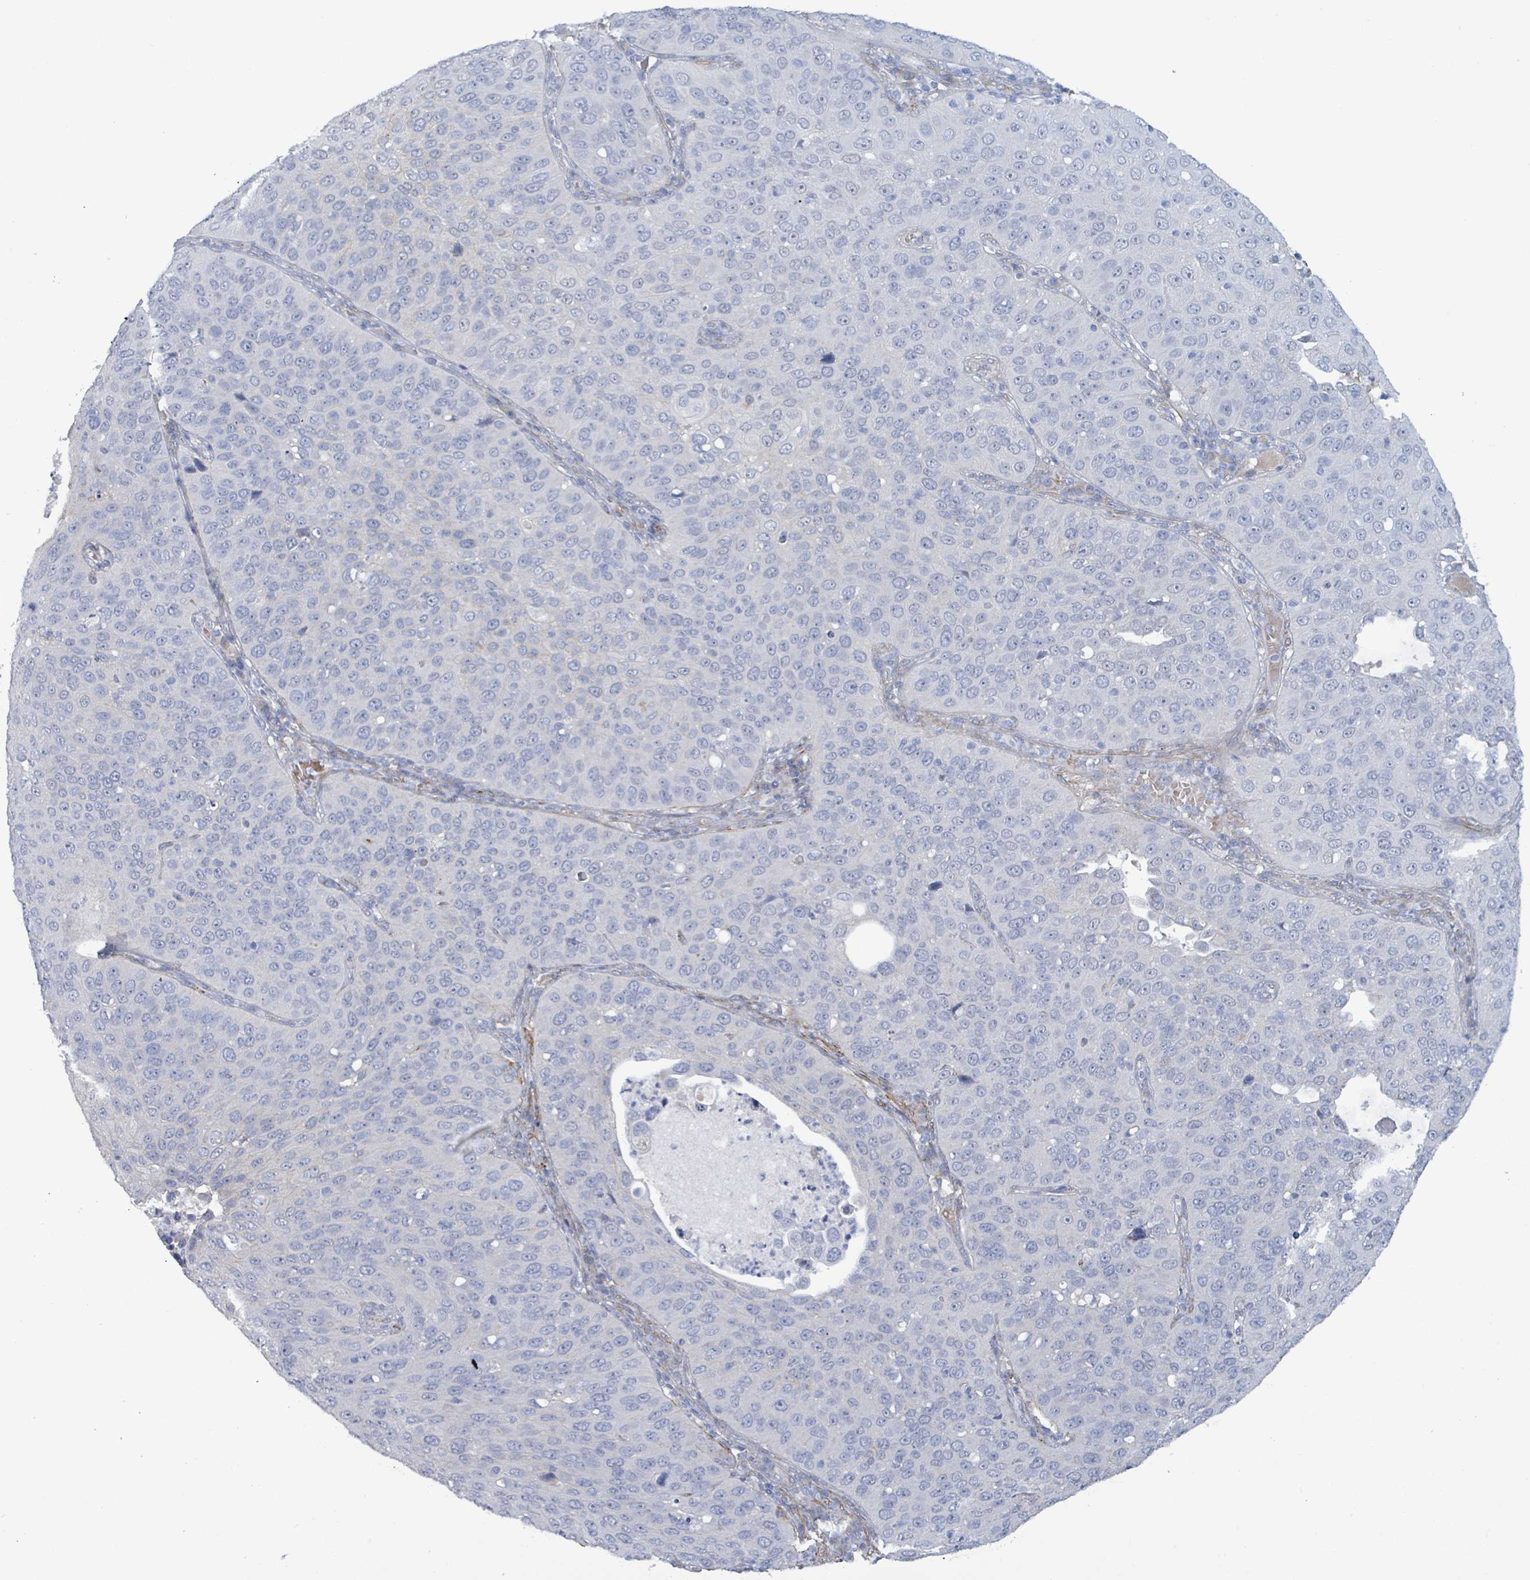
{"staining": {"intensity": "negative", "quantity": "none", "location": "none"}, "tissue": "cervical cancer", "cell_type": "Tumor cells", "image_type": "cancer", "snomed": [{"axis": "morphology", "description": "Squamous cell carcinoma, NOS"}, {"axis": "topography", "description": "Cervix"}], "caption": "This is an immunohistochemistry micrograph of human cervical cancer (squamous cell carcinoma). There is no positivity in tumor cells.", "gene": "DMRTC1B", "patient": {"sex": "female", "age": 36}}